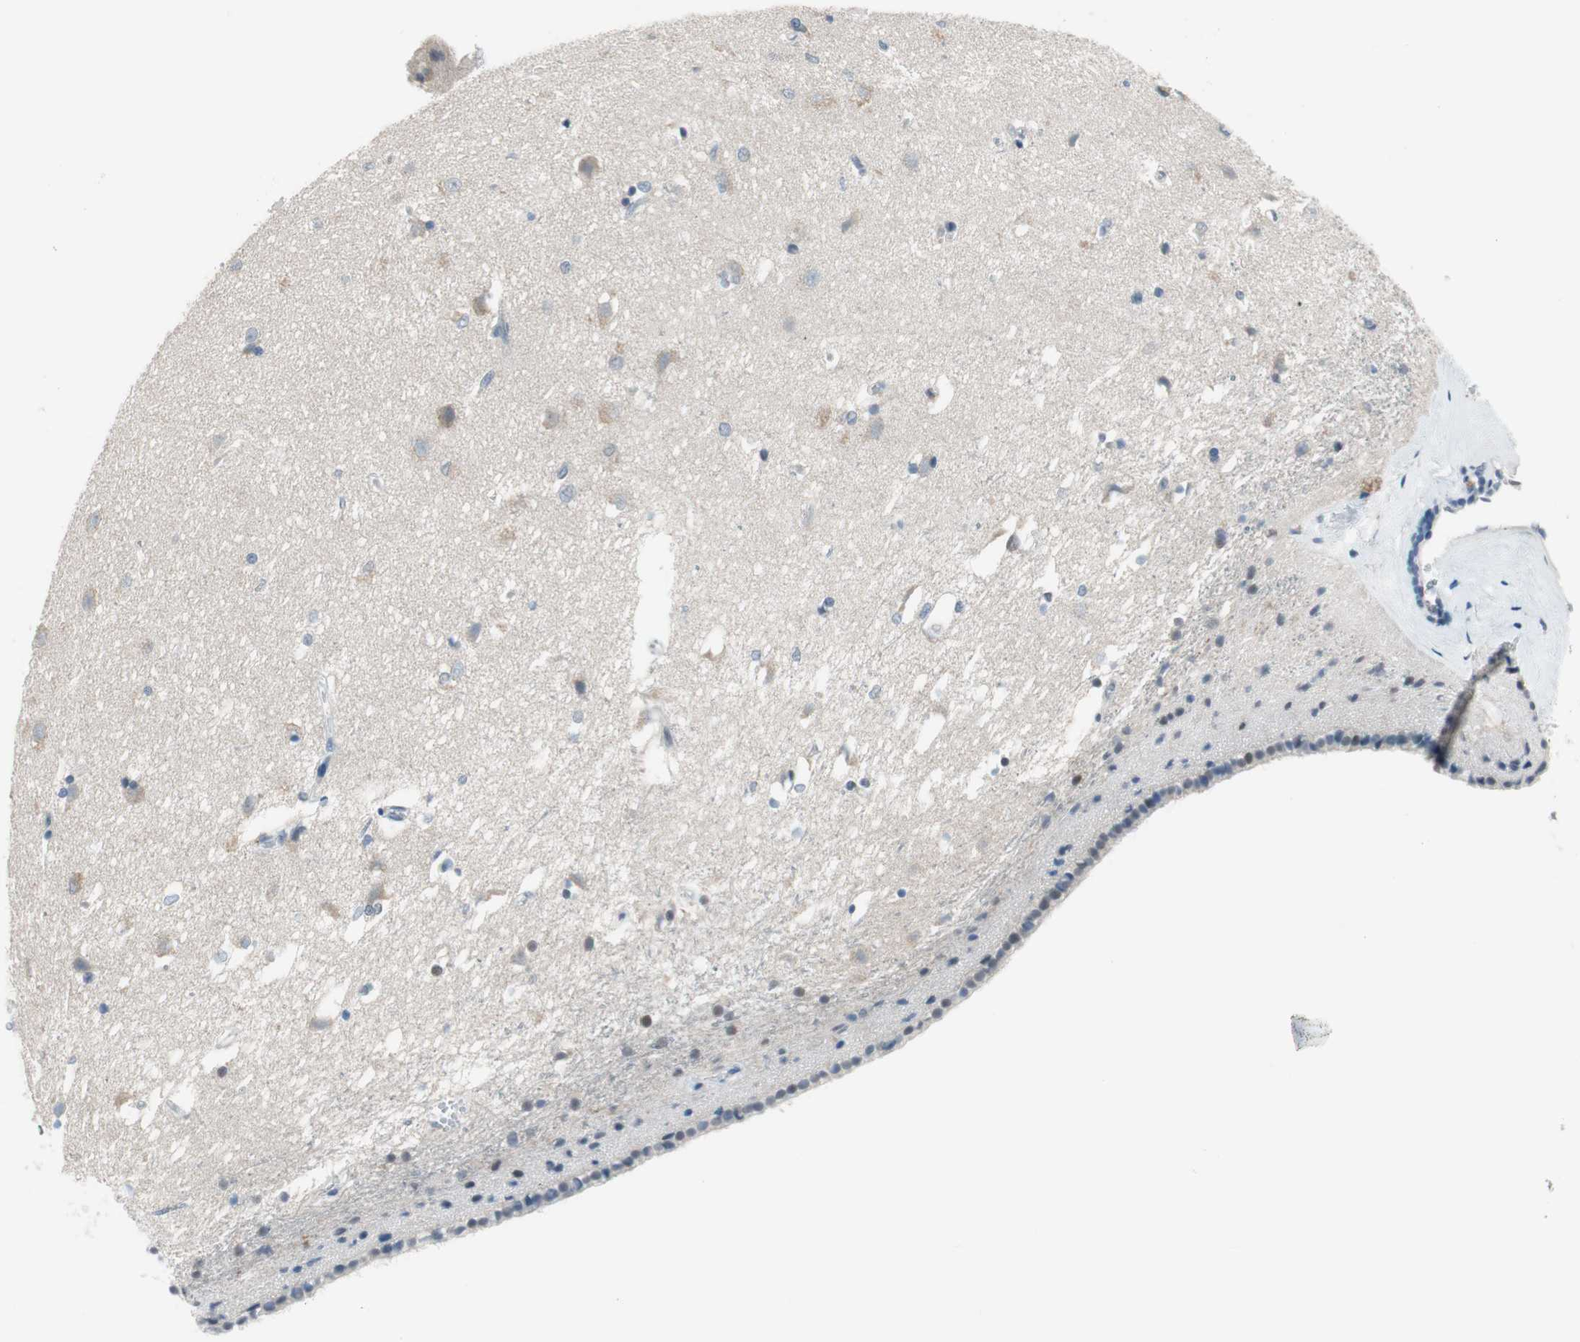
{"staining": {"intensity": "negative", "quantity": "none", "location": "none"}, "tissue": "caudate", "cell_type": "Glial cells", "image_type": "normal", "snomed": [{"axis": "morphology", "description": "Normal tissue, NOS"}, {"axis": "topography", "description": "Lateral ventricle wall"}], "caption": "Caudate stained for a protein using immunohistochemistry shows no staining glial cells.", "gene": "GRHL1", "patient": {"sex": "female", "age": 19}}